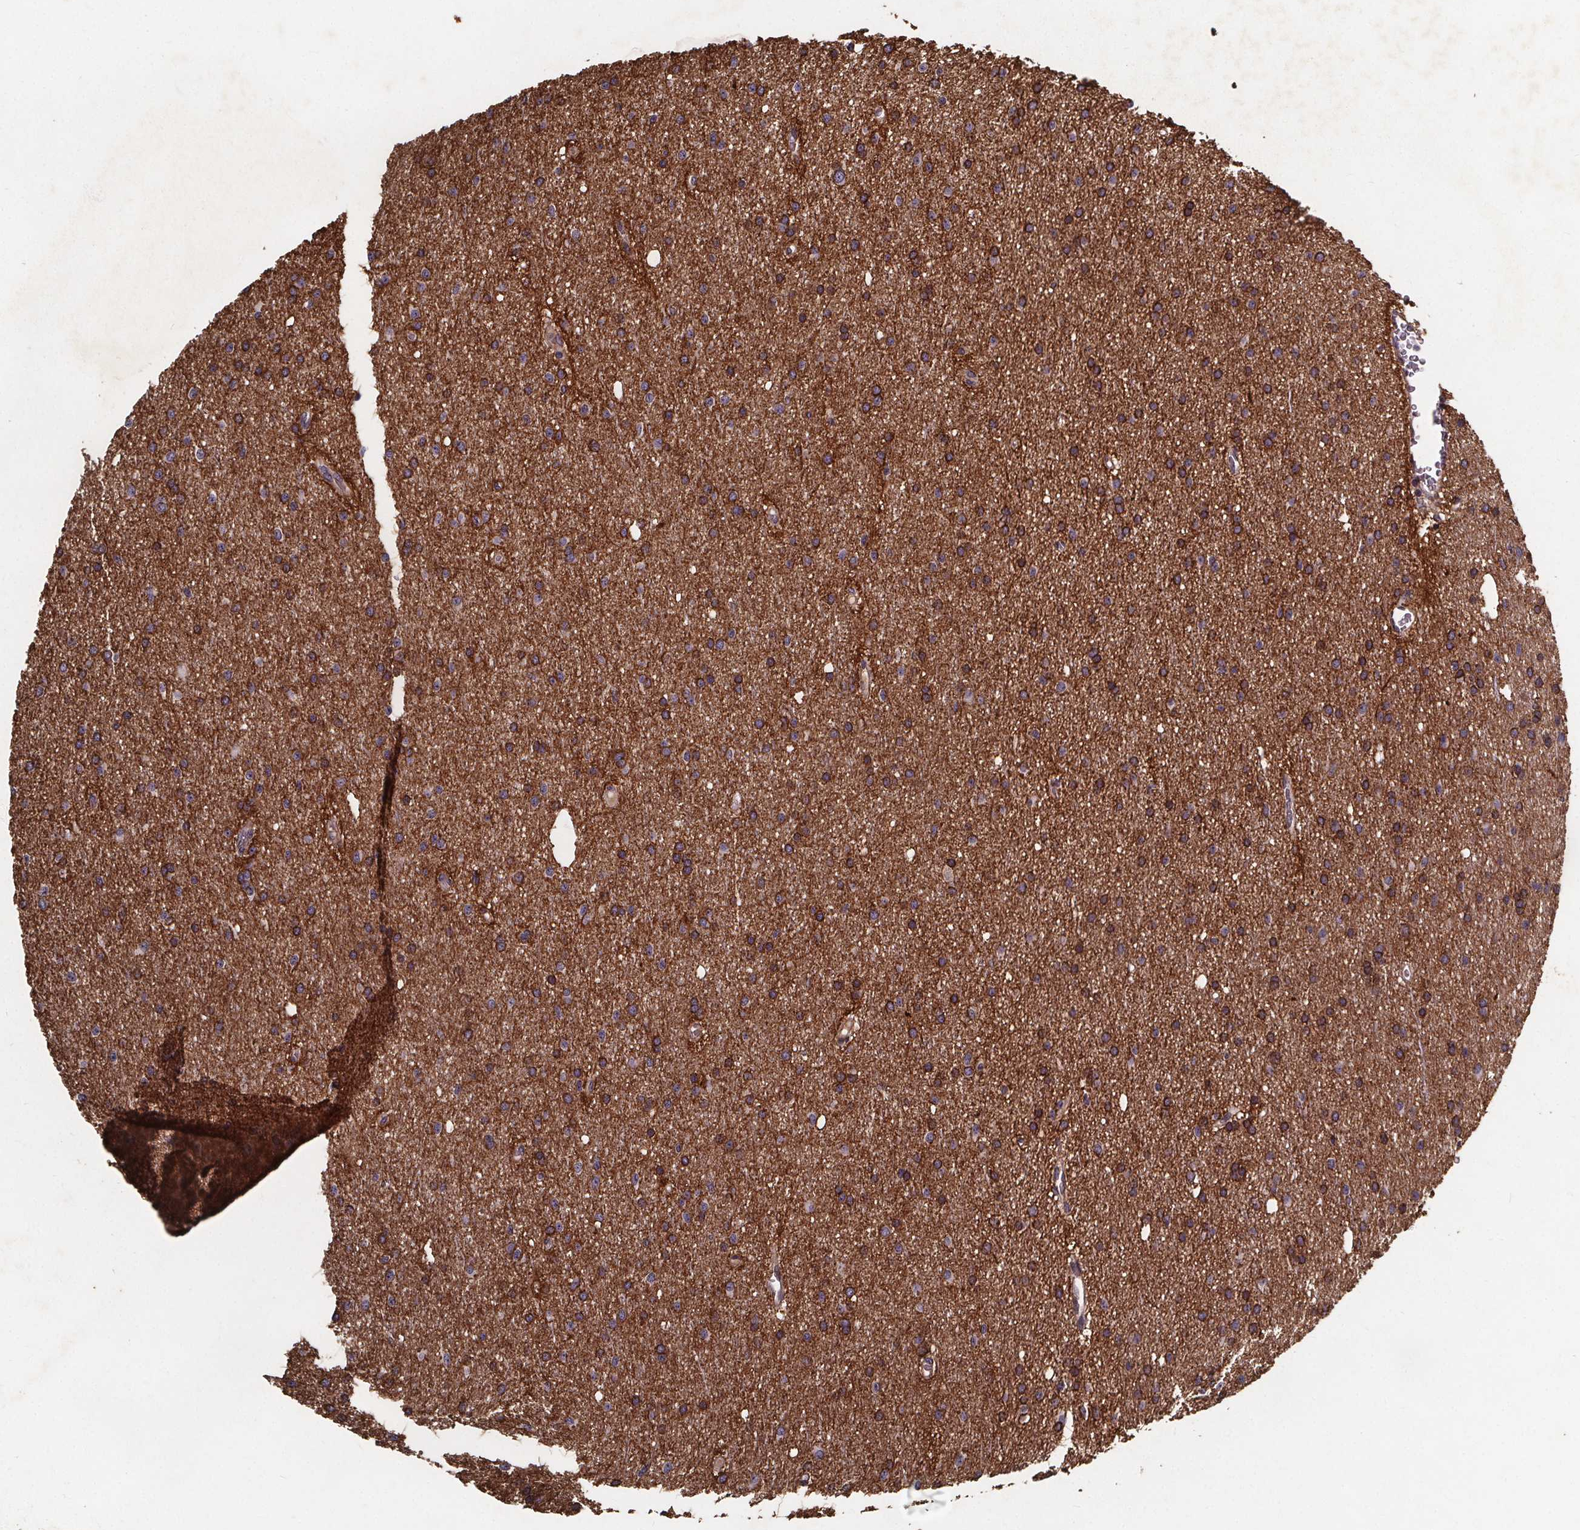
{"staining": {"intensity": "moderate", "quantity": "25%-75%", "location": "cytoplasmic/membranous"}, "tissue": "glioma", "cell_type": "Tumor cells", "image_type": "cancer", "snomed": [{"axis": "morphology", "description": "Glioma, malignant, Low grade"}, {"axis": "topography", "description": "Brain"}], "caption": "Protein expression analysis of human malignant glioma (low-grade) reveals moderate cytoplasmic/membranous expression in approximately 25%-75% of tumor cells. (Stains: DAB in brown, nuclei in blue, Microscopy: brightfield microscopy at high magnification).", "gene": "FASTKD3", "patient": {"sex": "male", "age": 27}}